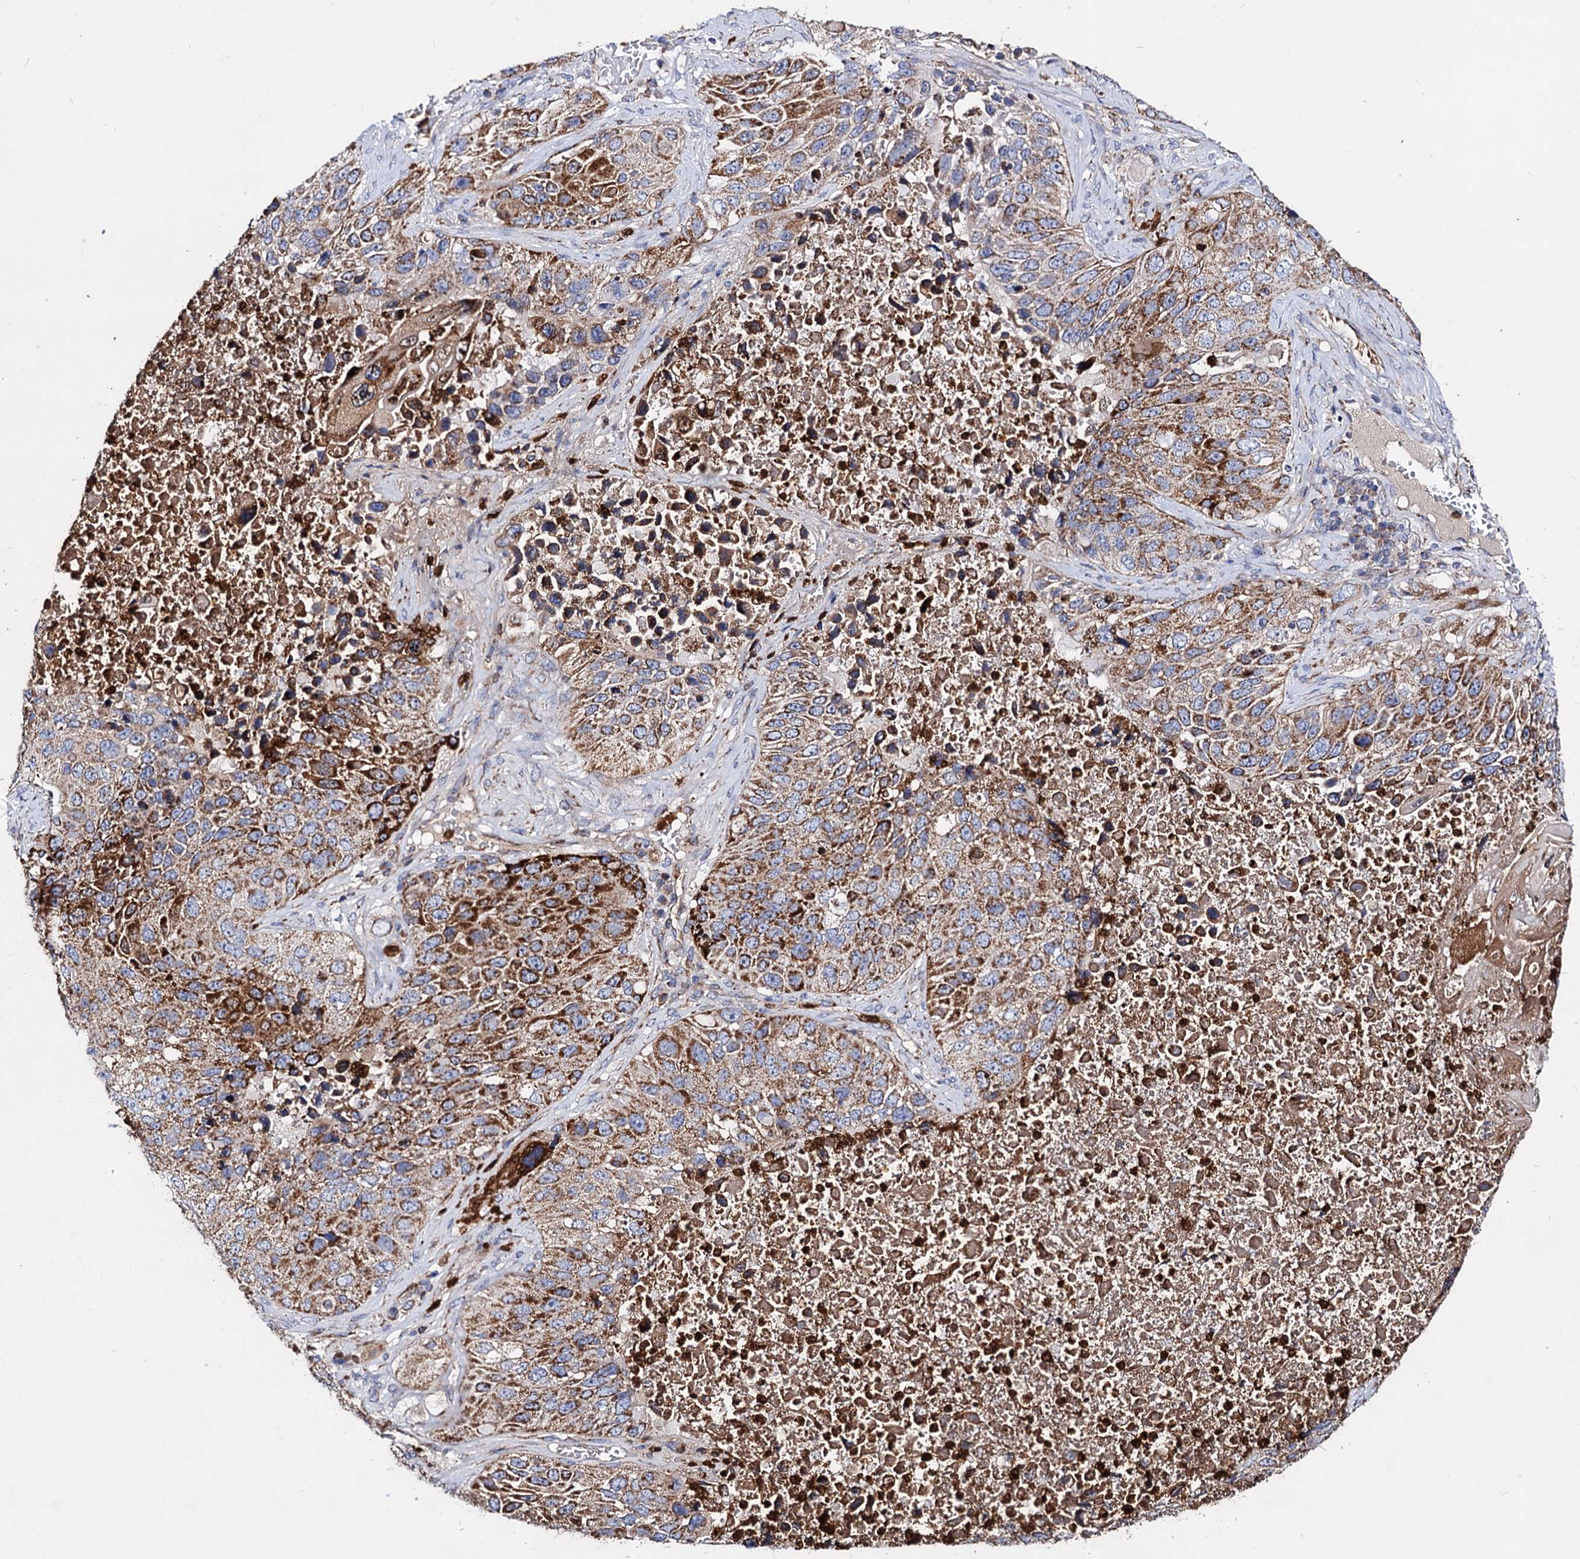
{"staining": {"intensity": "moderate", "quantity": ">75%", "location": "cytoplasmic/membranous"}, "tissue": "lung cancer", "cell_type": "Tumor cells", "image_type": "cancer", "snomed": [{"axis": "morphology", "description": "Squamous cell carcinoma, NOS"}, {"axis": "topography", "description": "Lung"}], "caption": "Lung squamous cell carcinoma stained with DAB (3,3'-diaminobenzidine) immunohistochemistry reveals medium levels of moderate cytoplasmic/membranous expression in about >75% of tumor cells.", "gene": "ACAD9", "patient": {"sex": "male", "age": 61}}